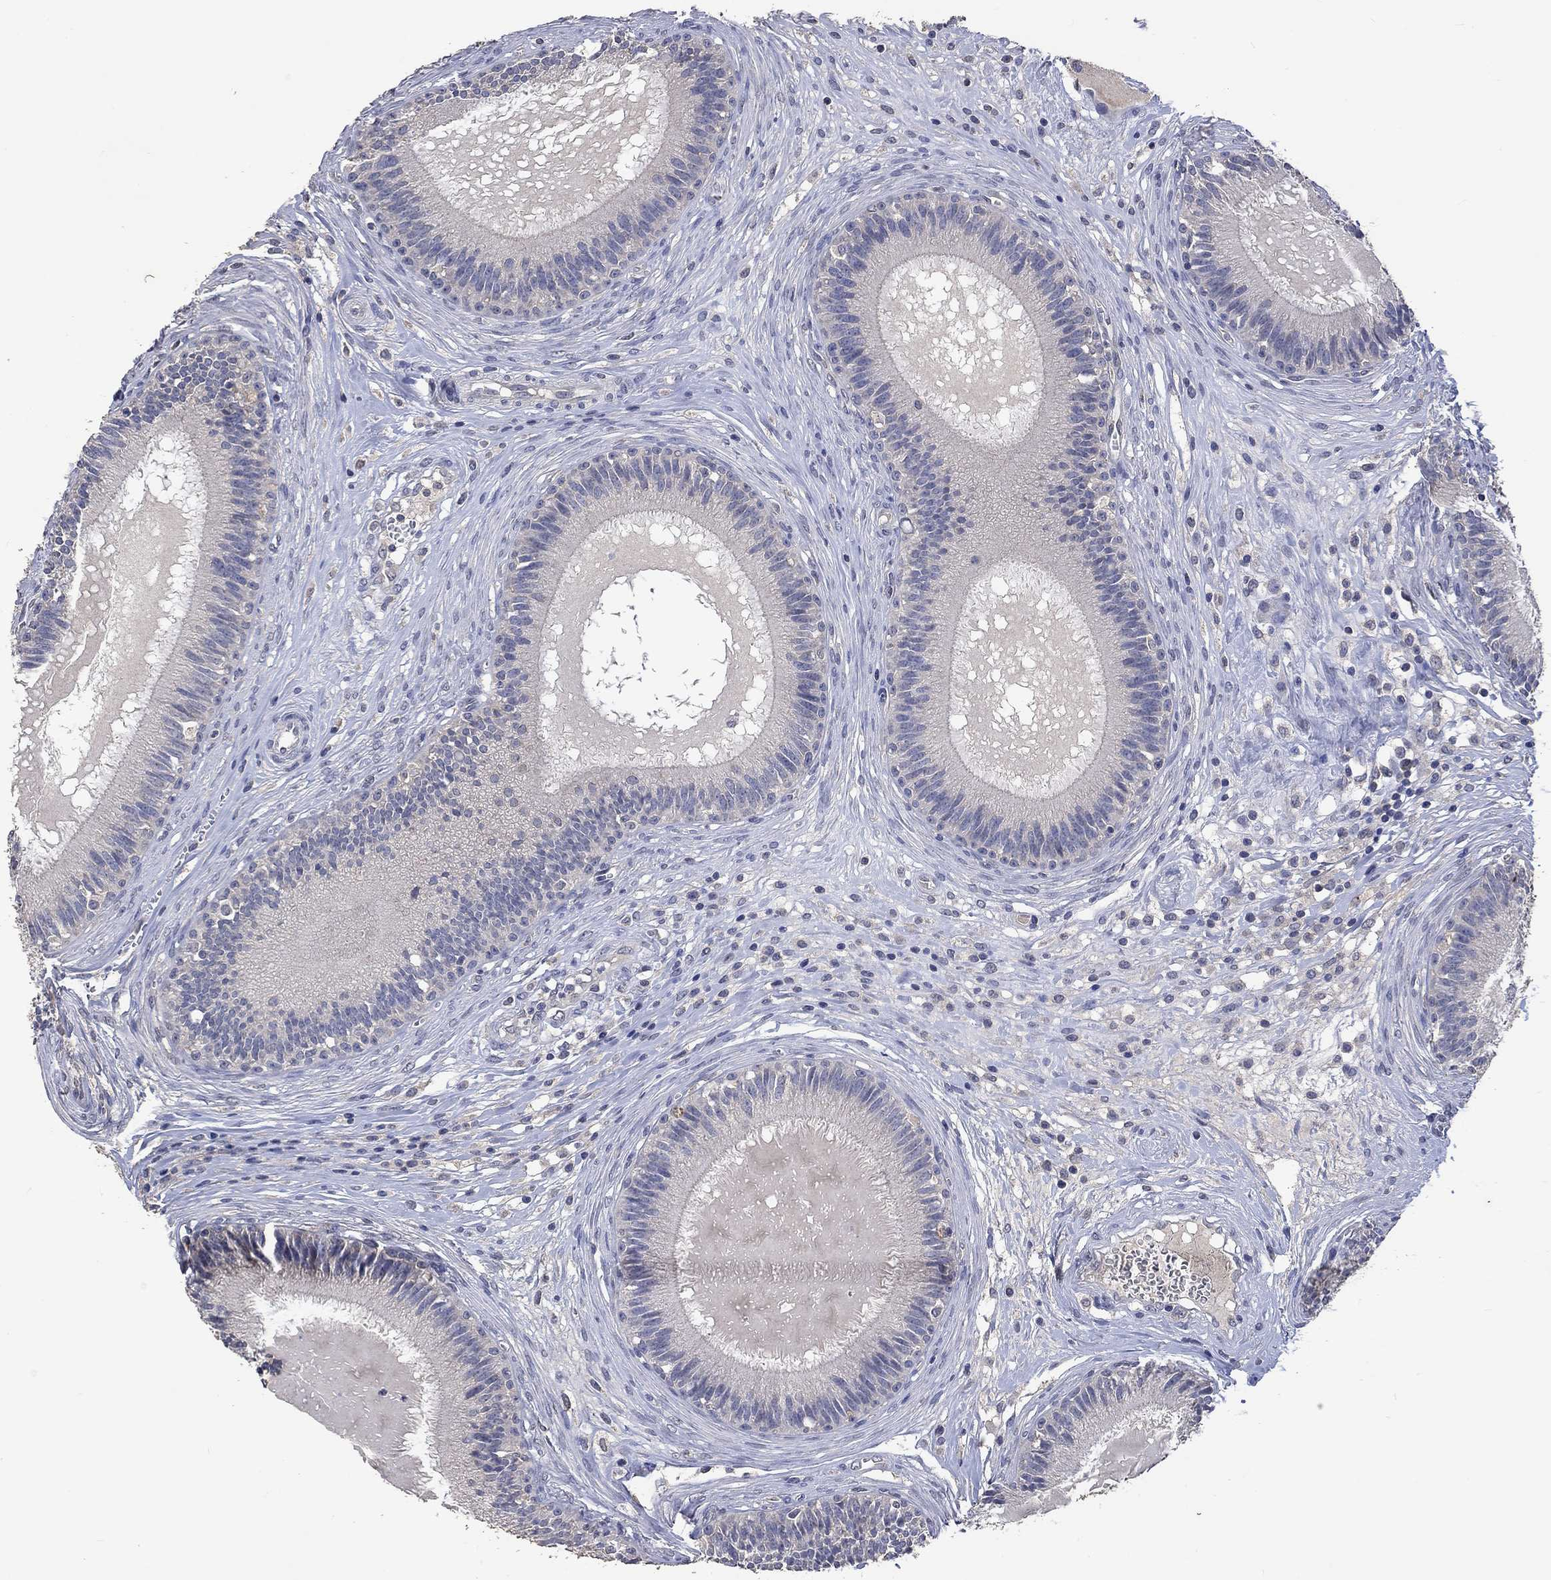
{"staining": {"intensity": "negative", "quantity": "none", "location": "none"}, "tissue": "epididymis", "cell_type": "Glandular cells", "image_type": "normal", "snomed": [{"axis": "morphology", "description": "Normal tissue, NOS"}, {"axis": "topography", "description": "Epididymis"}], "caption": "Human epididymis stained for a protein using immunohistochemistry (IHC) reveals no staining in glandular cells.", "gene": "PTPN20", "patient": {"sex": "male", "age": 27}}